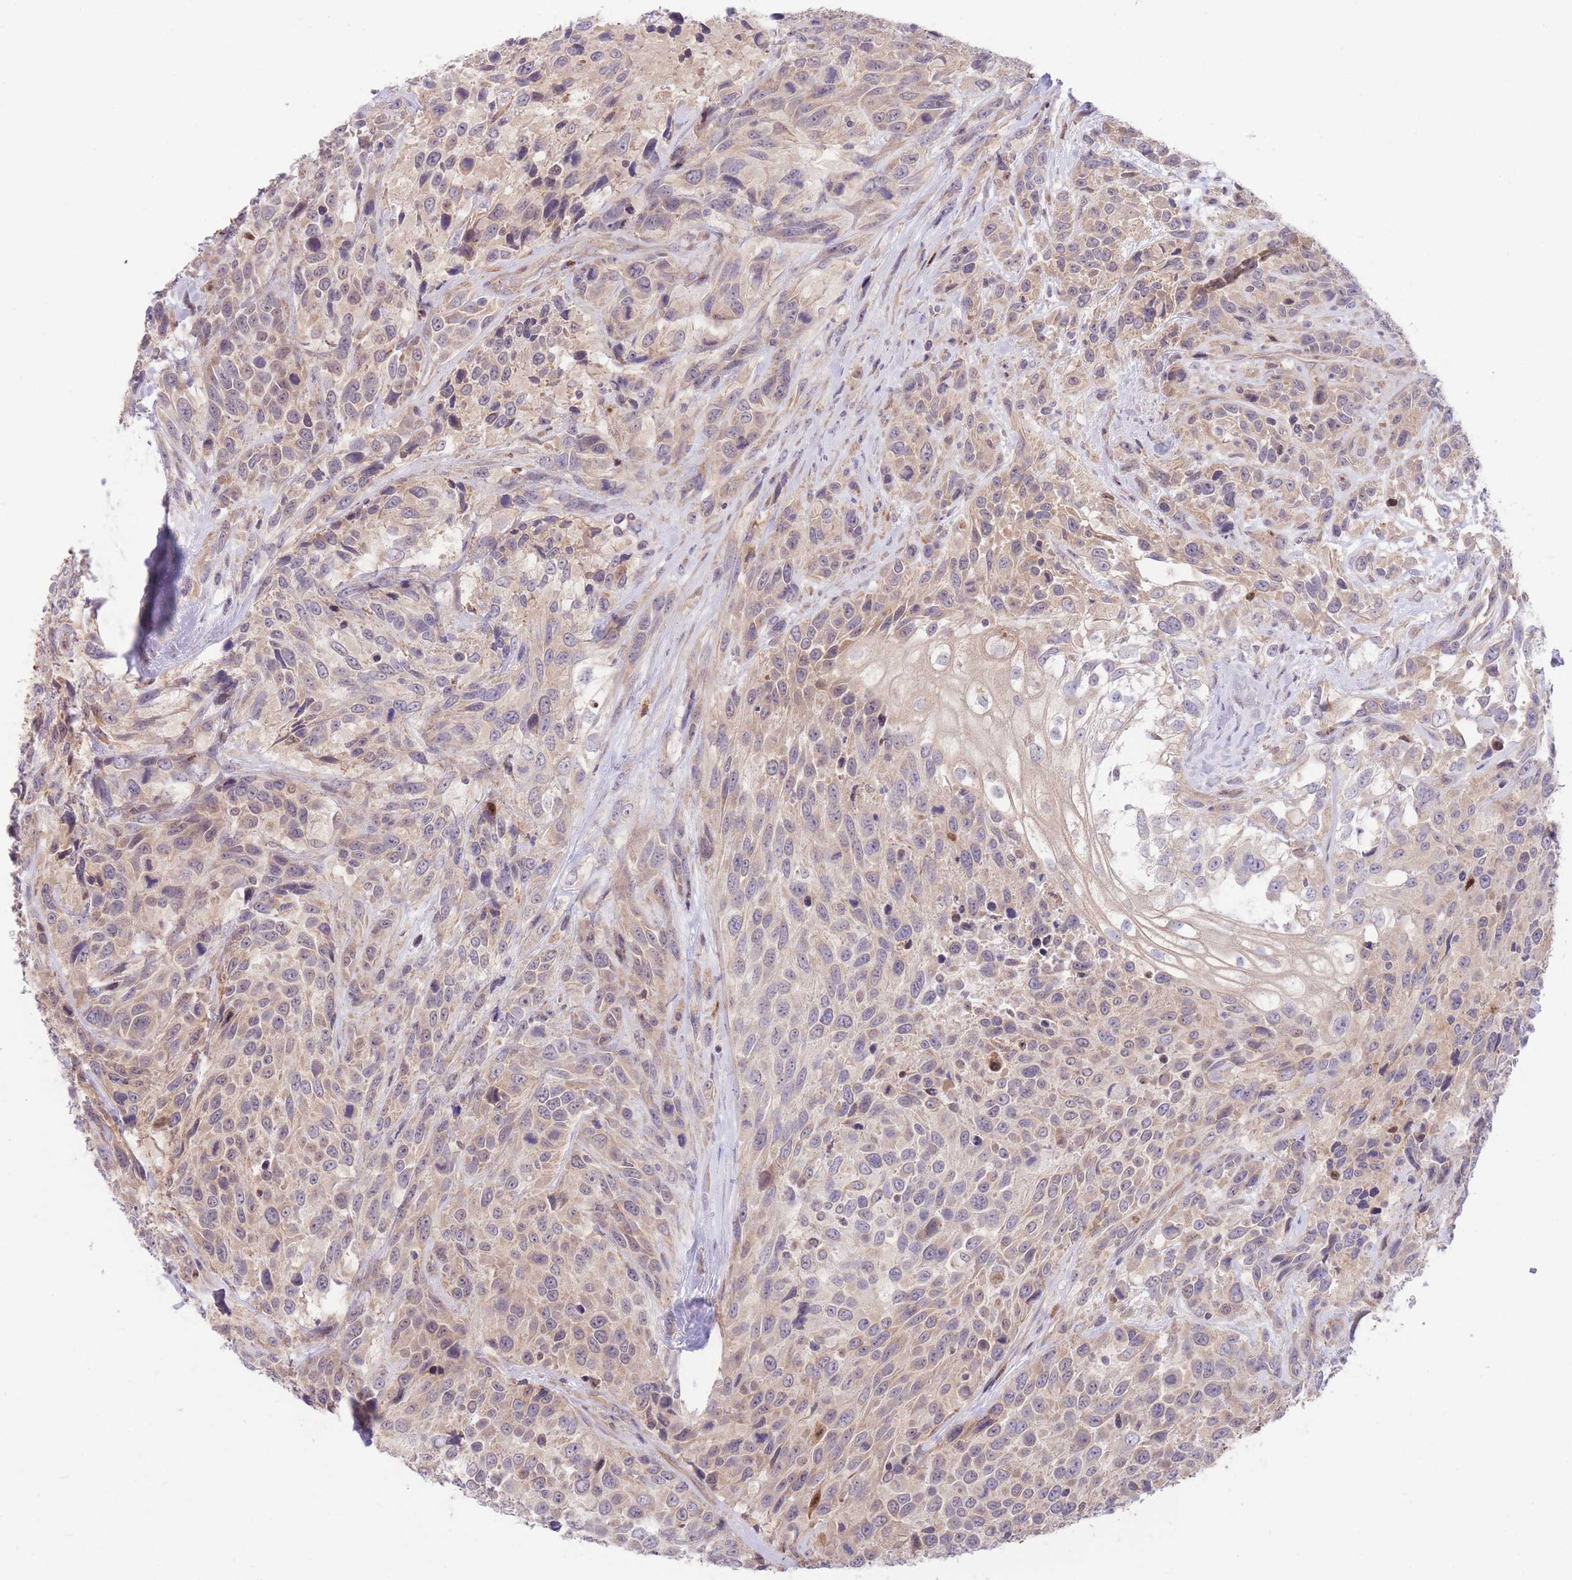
{"staining": {"intensity": "weak", "quantity": "25%-75%", "location": "cytoplasmic/membranous"}, "tissue": "urothelial cancer", "cell_type": "Tumor cells", "image_type": "cancer", "snomed": [{"axis": "morphology", "description": "Urothelial carcinoma, High grade"}, {"axis": "topography", "description": "Urinary bladder"}], "caption": "High-magnification brightfield microscopy of urothelial cancer stained with DAB (3,3'-diaminobenzidine) (brown) and counterstained with hematoxylin (blue). tumor cells exhibit weak cytoplasmic/membranous staining is appreciated in approximately25%-75% of cells. The protein of interest is shown in brown color, while the nuclei are stained blue.", "gene": "BOLA2B", "patient": {"sex": "female", "age": 70}}